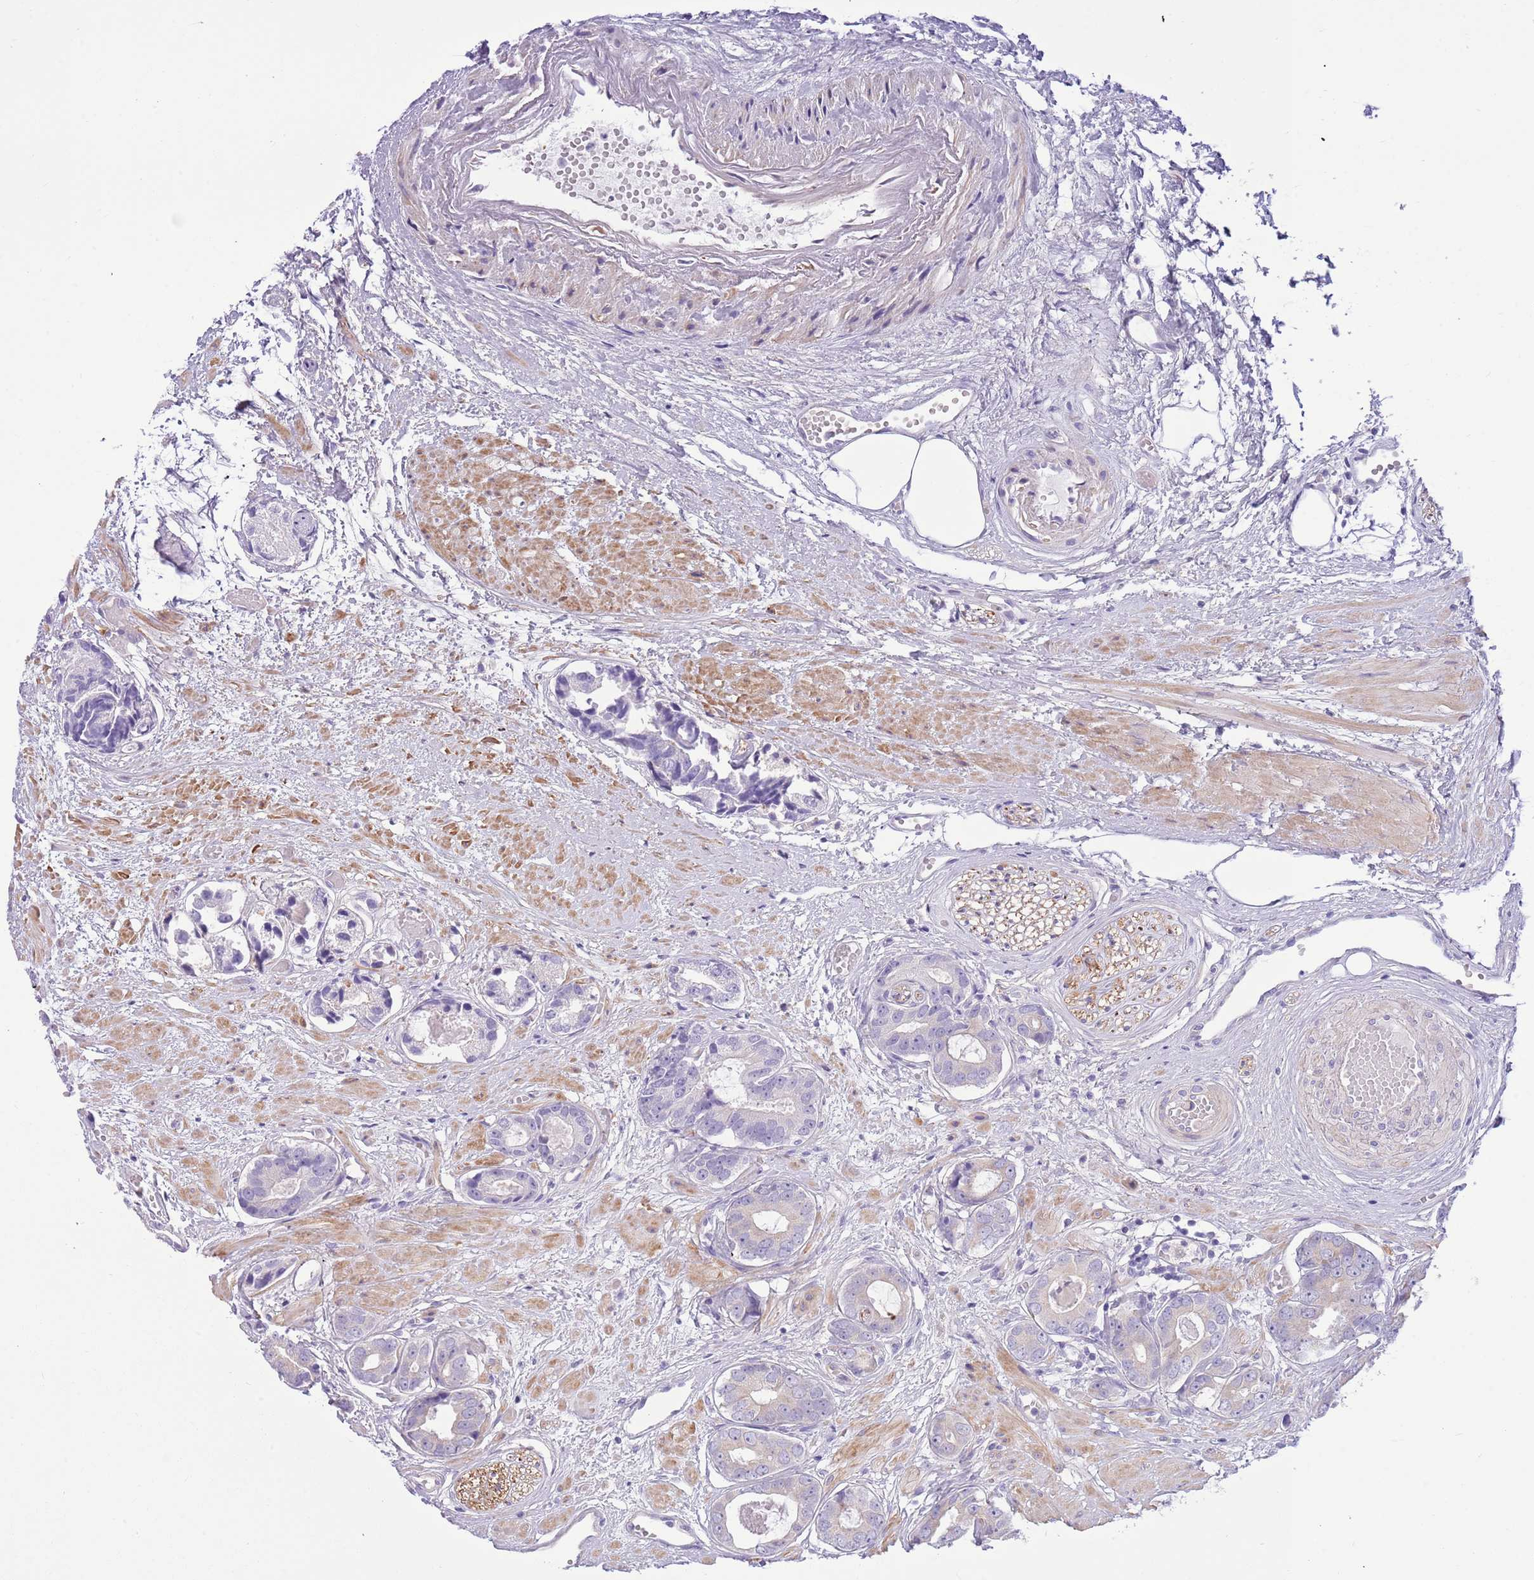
{"staining": {"intensity": "negative", "quantity": "none", "location": "none"}, "tissue": "prostate cancer", "cell_type": "Tumor cells", "image_type": "cancer", "snomed": [{"axis": "morphology", "description": "Adenocarcinoma, Low grade"}, {"axis": "topography", "description": "Prostate"}], "caption": "A high-resolution histopathology image shows immunohistochemistry staining of prostate cancer, which demonstrates no significant positivity in tumor cells. (DAB (3,3'-diaminobenzidine) IHC visualized using brightfield microscopy, high magnification).", "gene": "ZC4H2", "patient": {"sex": "male", "age": 64}}